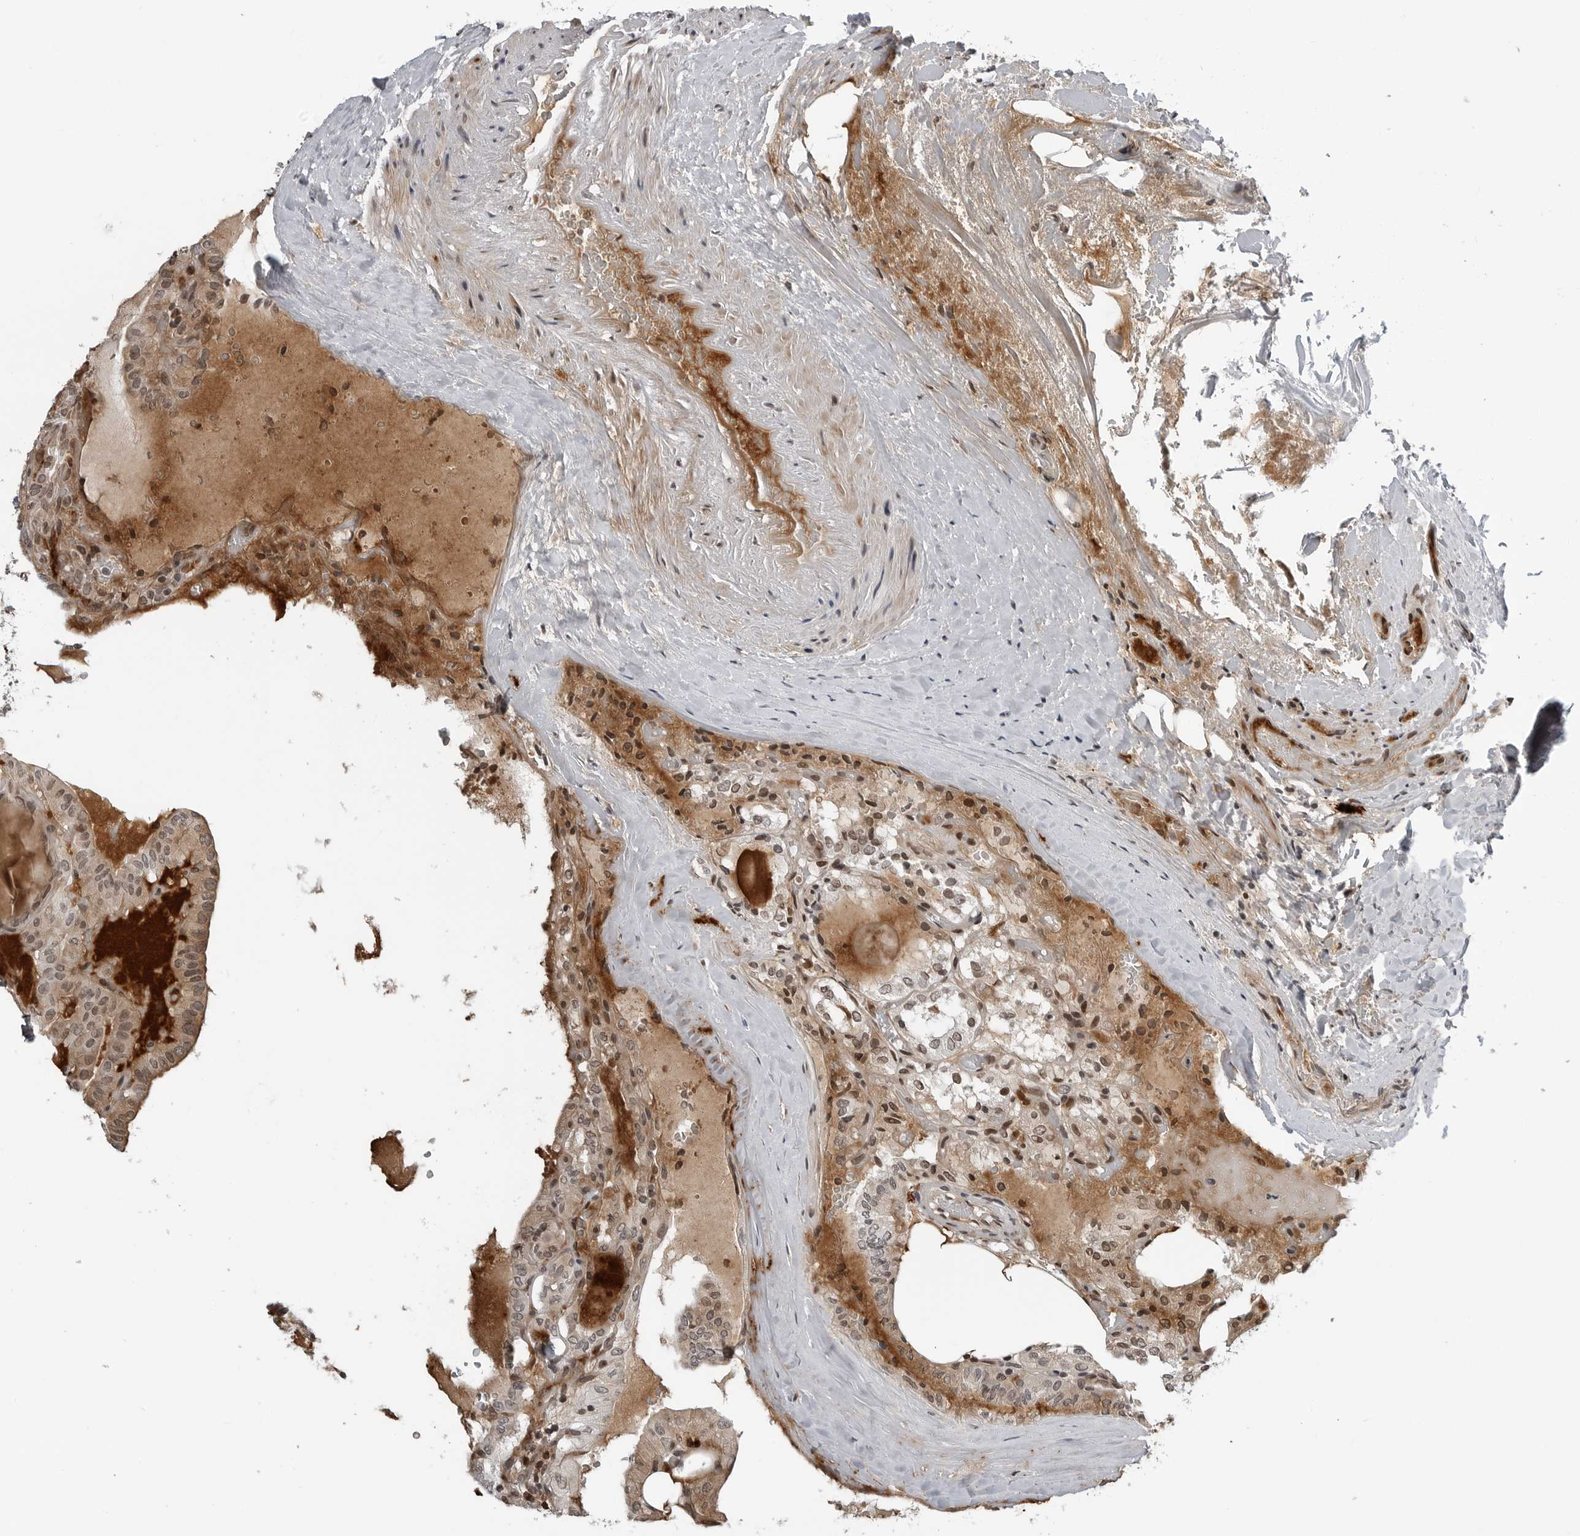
{"staining": {"intensity": "moderate", "quantity": "25%-75%", "location": "cytoplasmic/membranous,nuclear"}, "tissue": "thyroid cancer", "cell_type": "Tumor cells", "image_type": "cancer", "snomed": [{"axis": "morphology", "description": "Papillary adenocarcinoma, NOS"}, {"axis": "topography", "description": "Thyroid gland"}], "caption": "Moderate cytoplasmic/membranous and nuclear positivity for a protein is present in about 25%-75% of tumor cells of thyroid cancer using IHC.", "gene": "CXCR5", "patient": {"sex": "male", "age": 77}}